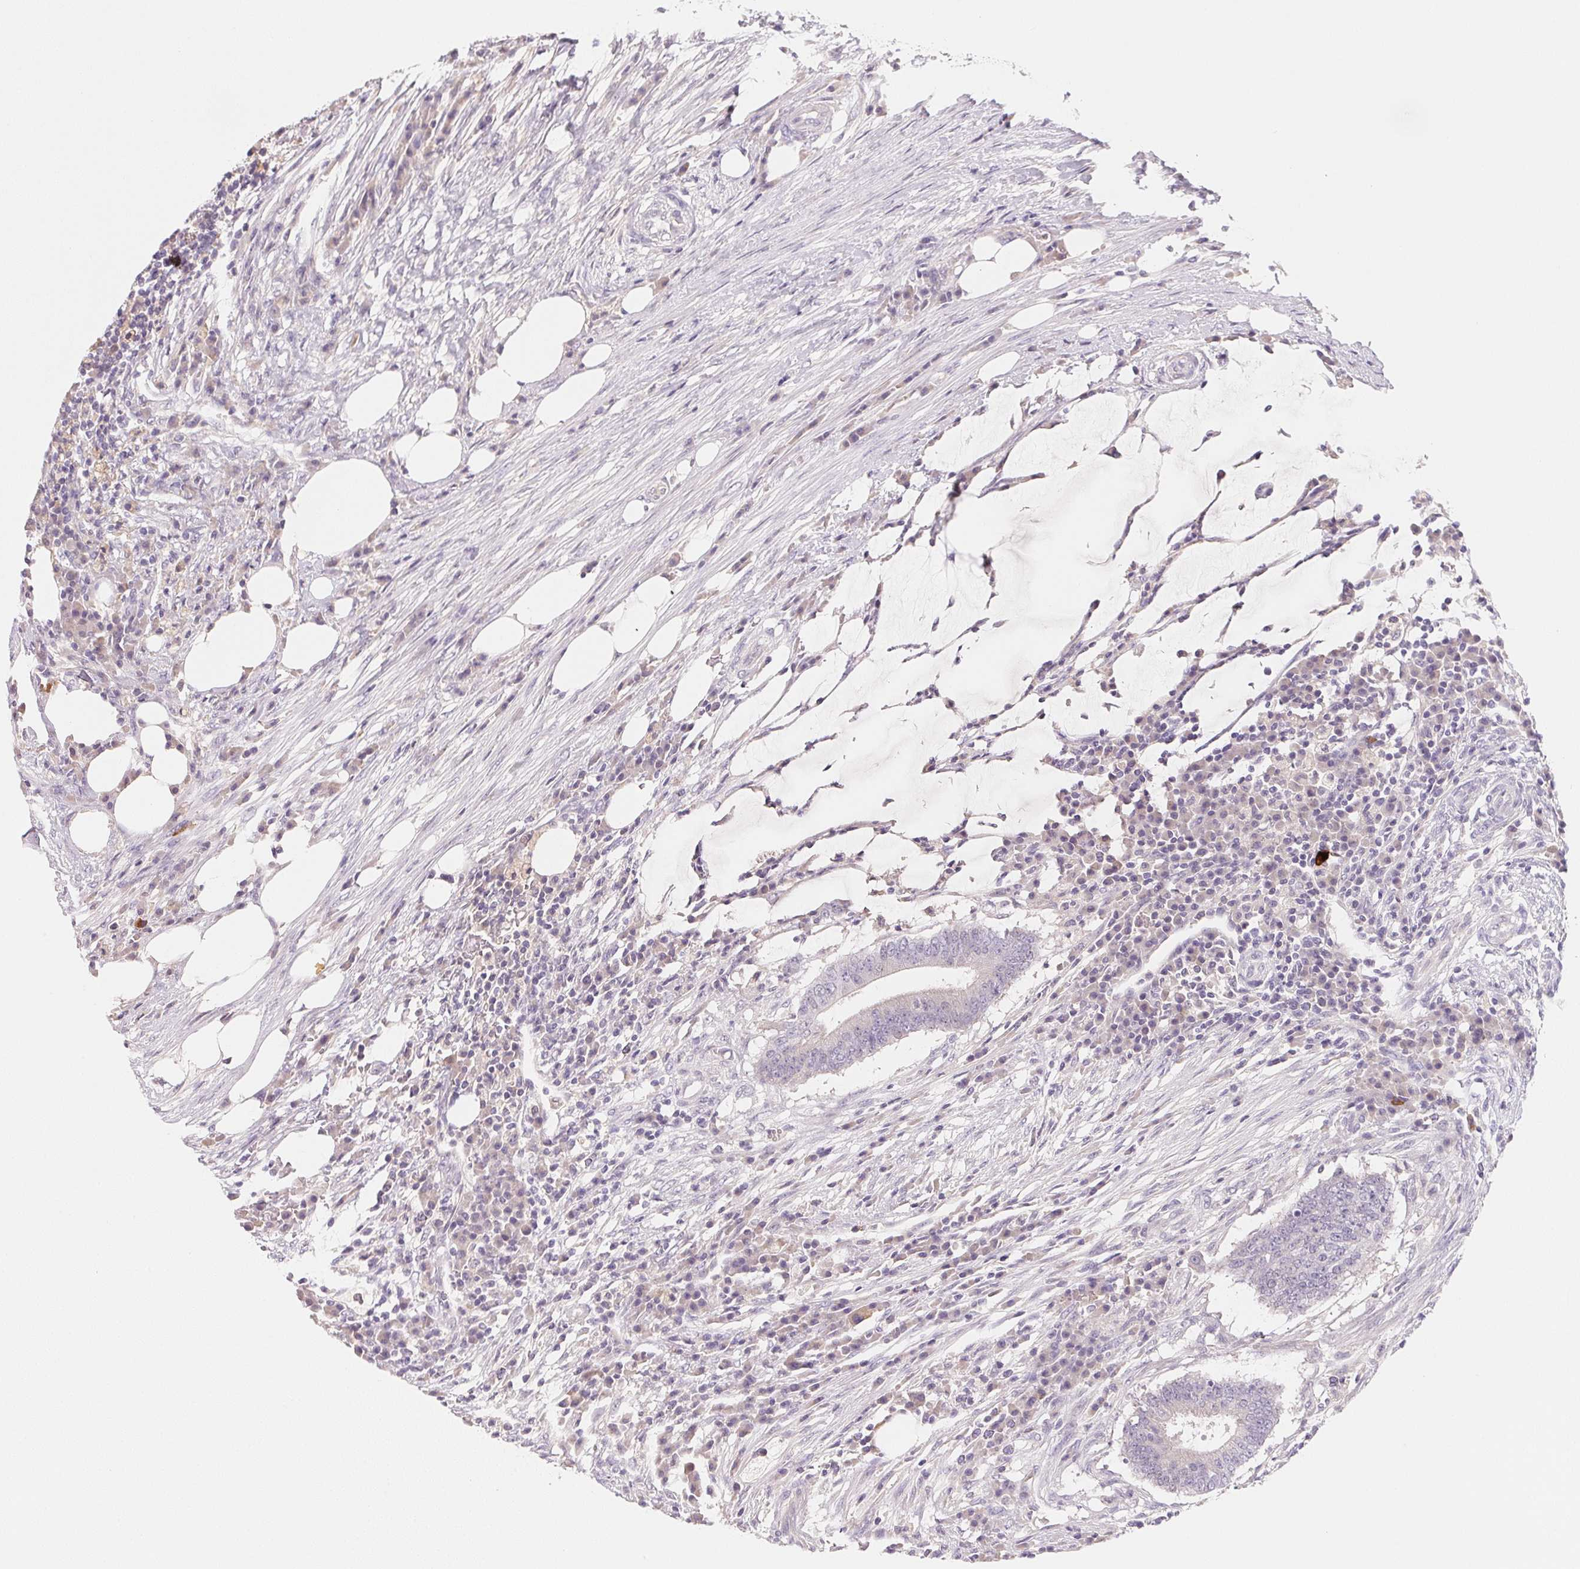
{"staining": {"intensity": "negative", "quantity": "none", "location": "none"}, "tissue": "colorectal cancer", "cell_type": "Tumor cells", "image_type": "cancer", "snomed": [{"axis": "morphology", "description": "Adenocarcinoma, NOS"}, {"axis": "topography", "description": "Colon"}], "caption": "A high-resolution histopathology image shows immunohistochemistry (IHC) staining of colorectal adenocarcinoma, which displays no significant staining in tumor cells. Nuclei are stained in blue.", "gene": "MCOLN3", "patient": {"sex": "female", "age": 43}}